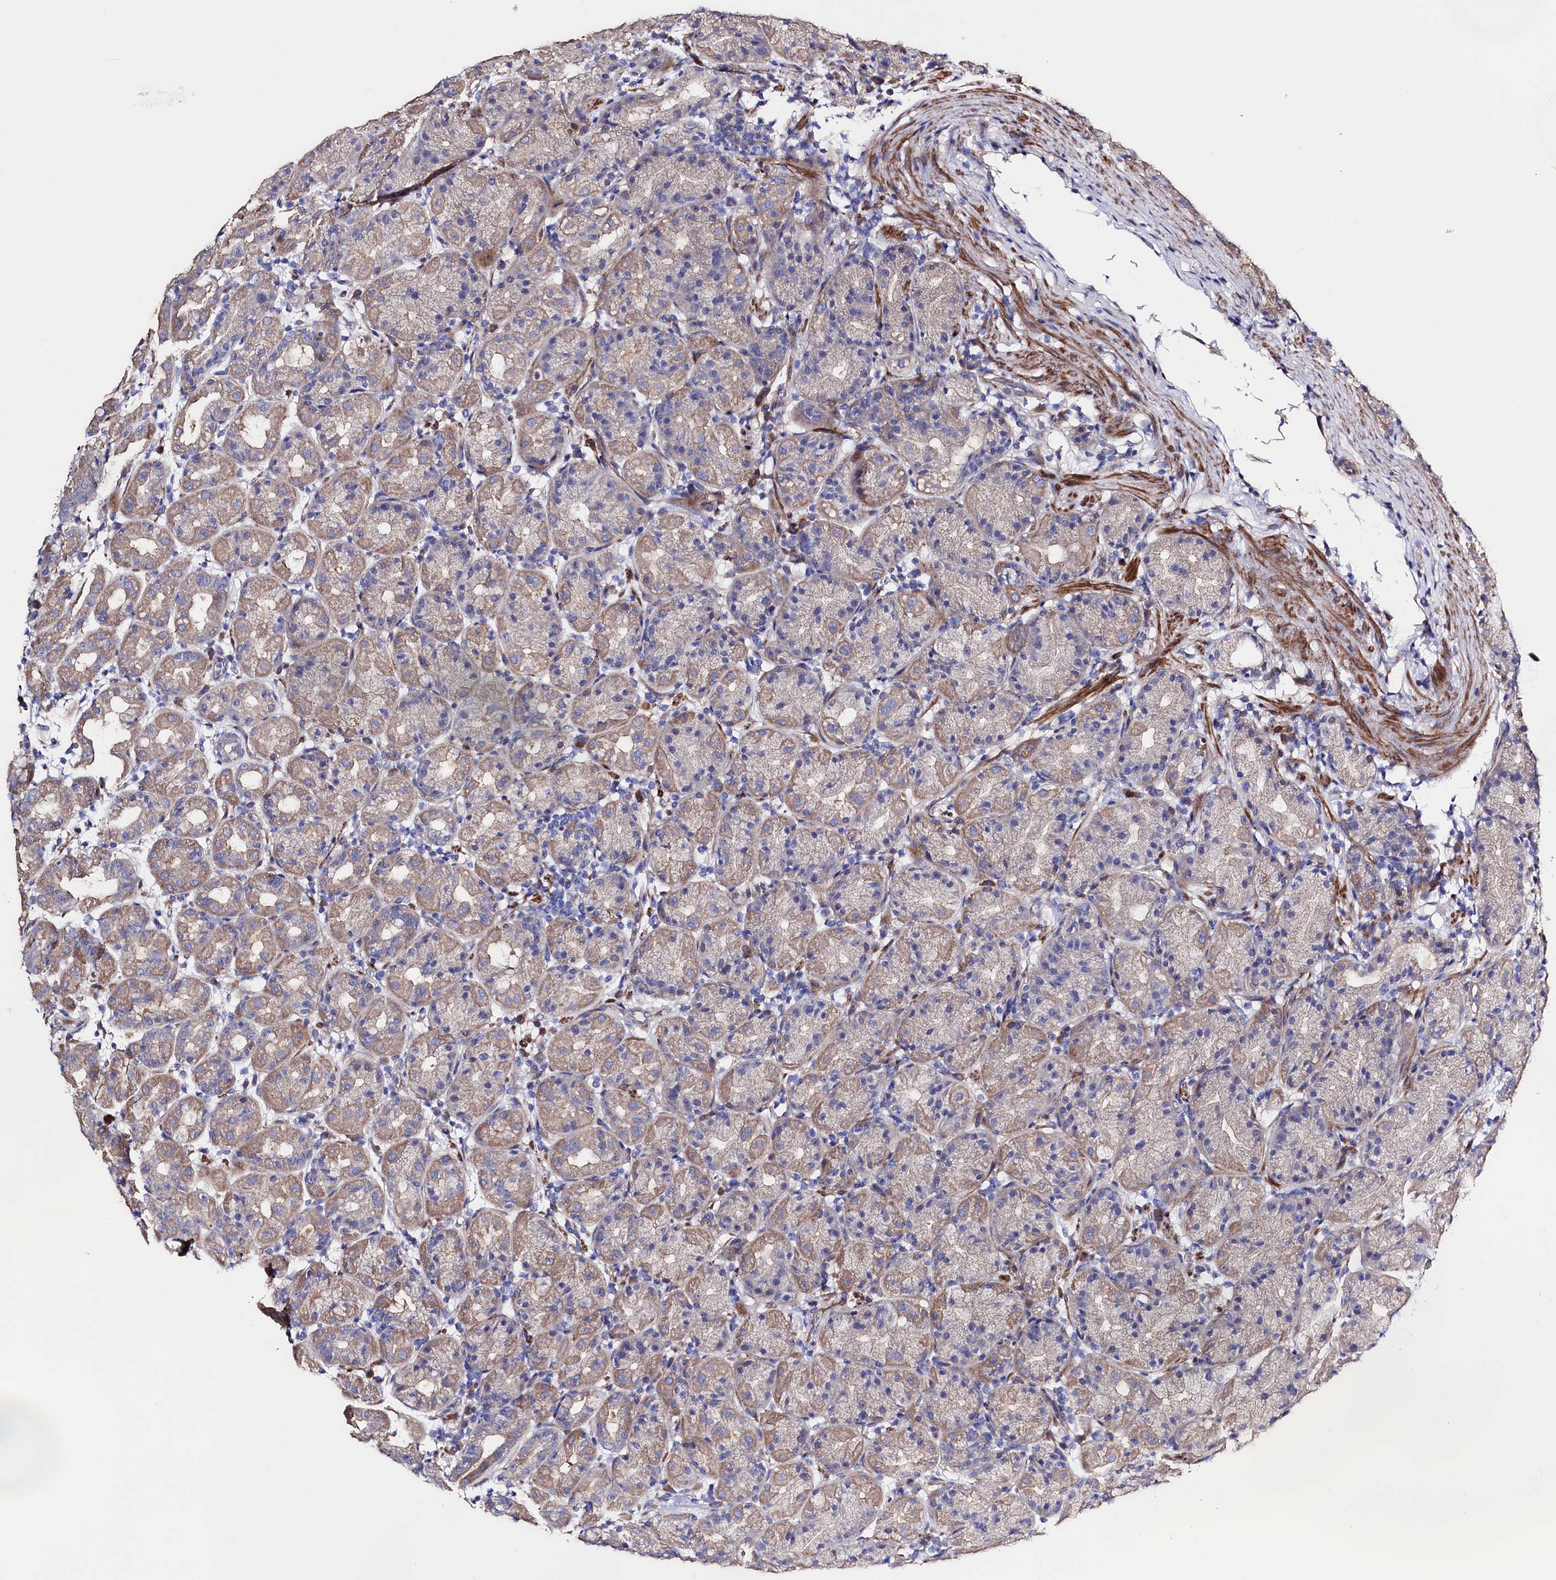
{"staining": {"intensity": "strong", "quantity": "<25%", "location": "cytoplasmic/membranous"}, "tissue": "stomach", "cell_type": "Glandular cells", "image_type": "normal", "snomed": [{"axis": "morphology", "description": "Normal tissue, NOS"}, {"axis": "topography", "description": "Stomach"}], "caption": "Protein positivity by immunohistochemistry (IHC) shows strong cytoplasmic/membranous expression in approximately <25% of glandular cells in benign stomach.", "gene": "WNT8A", "patient": {"sex": "female", "age": 79}}